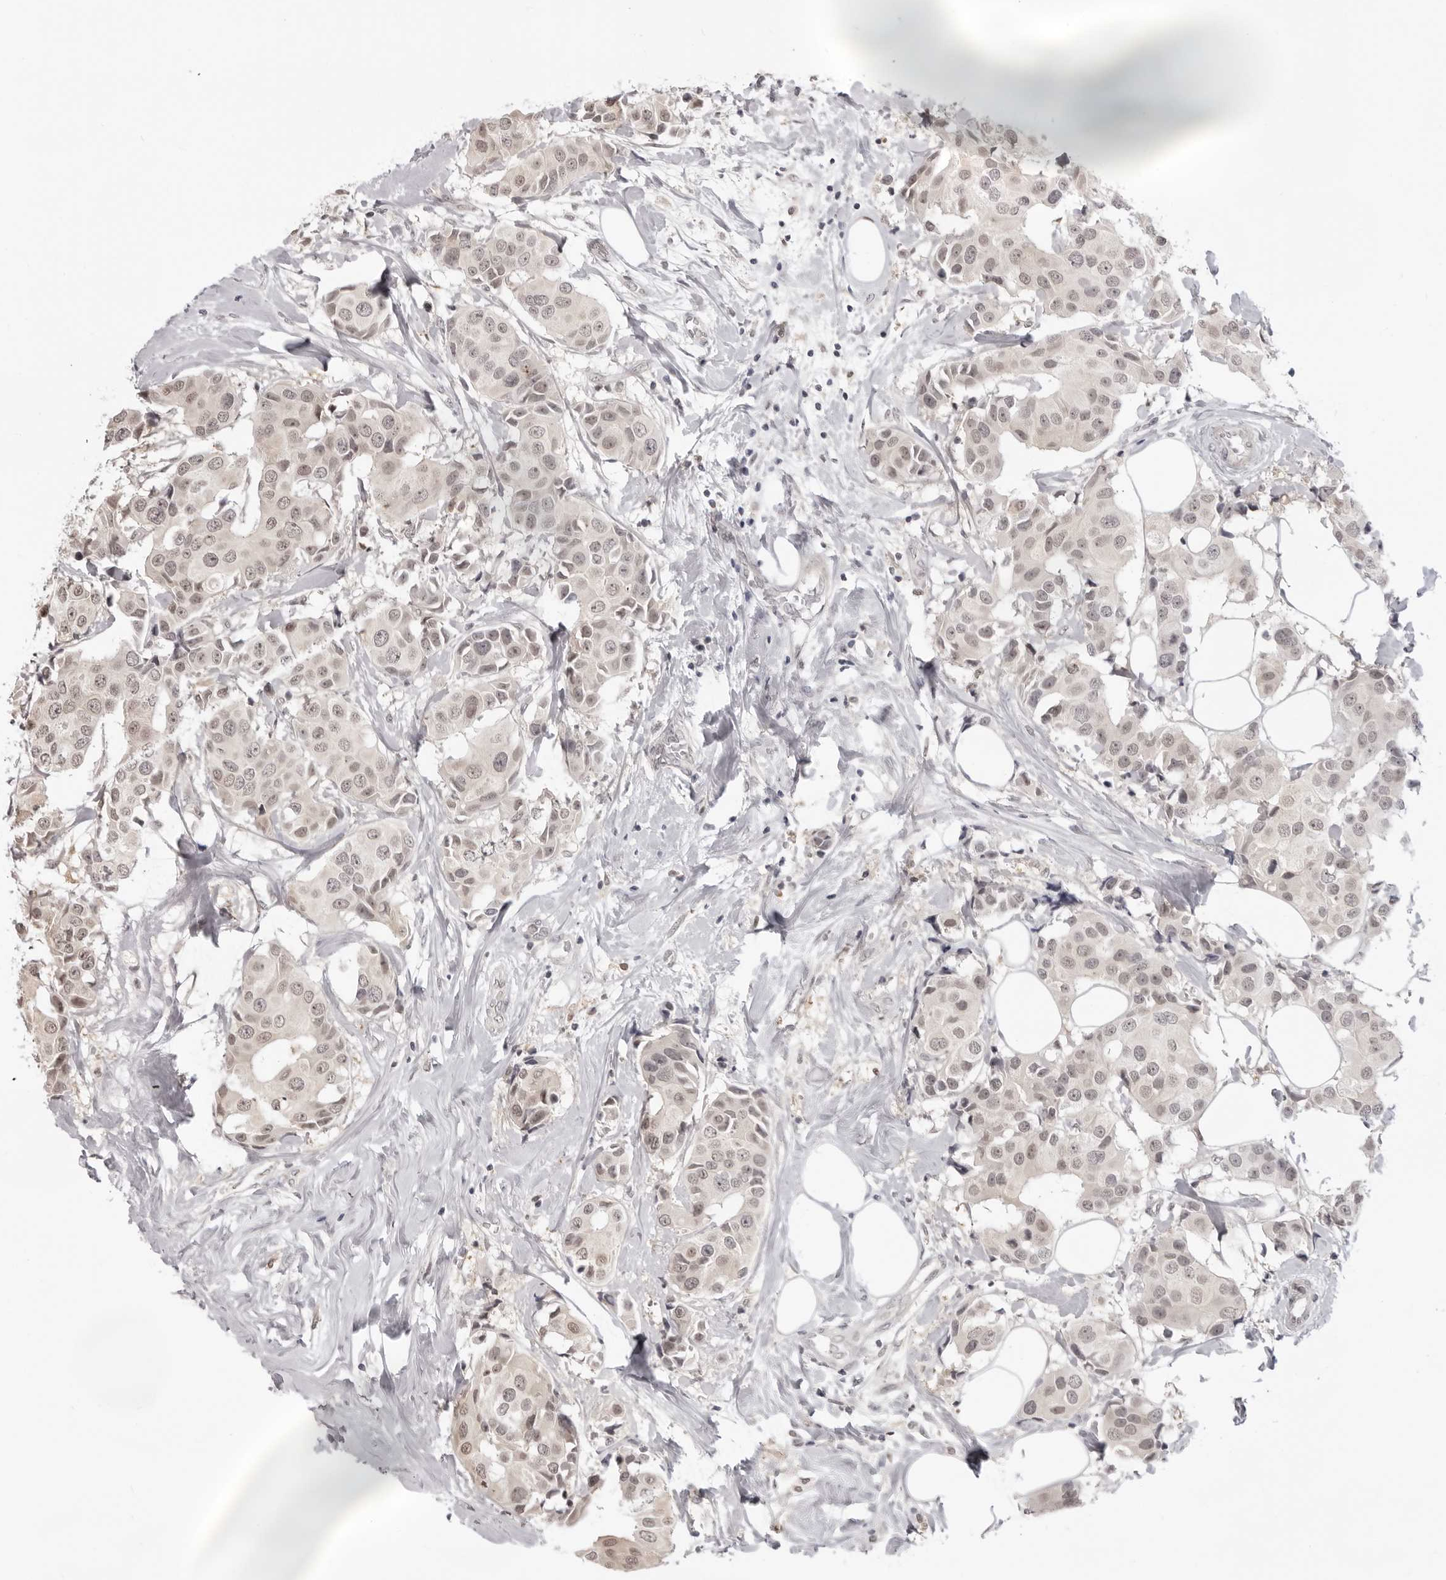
{"staining": {"intensity": "weak", "quantity": "25%-75%", "location": "nuclear"}, "tissue": "breast cancer", "cell_type": "Tumor cells", "image_type": "cancer", "snomed": [{"axis": "morphology", "description": "Normal tissue, NOS"}, {"axis": "morphology", "description": "Duct carcinoma"}, {"axis": "topography", "description": "Breast"}], "caption": "The image displays a brown stain indicating the presence of a protein in the nuclear of tumor cells in breast cancer.", "gene": "SRGAP2", "patient": {"sex": "female", "age": 39}}